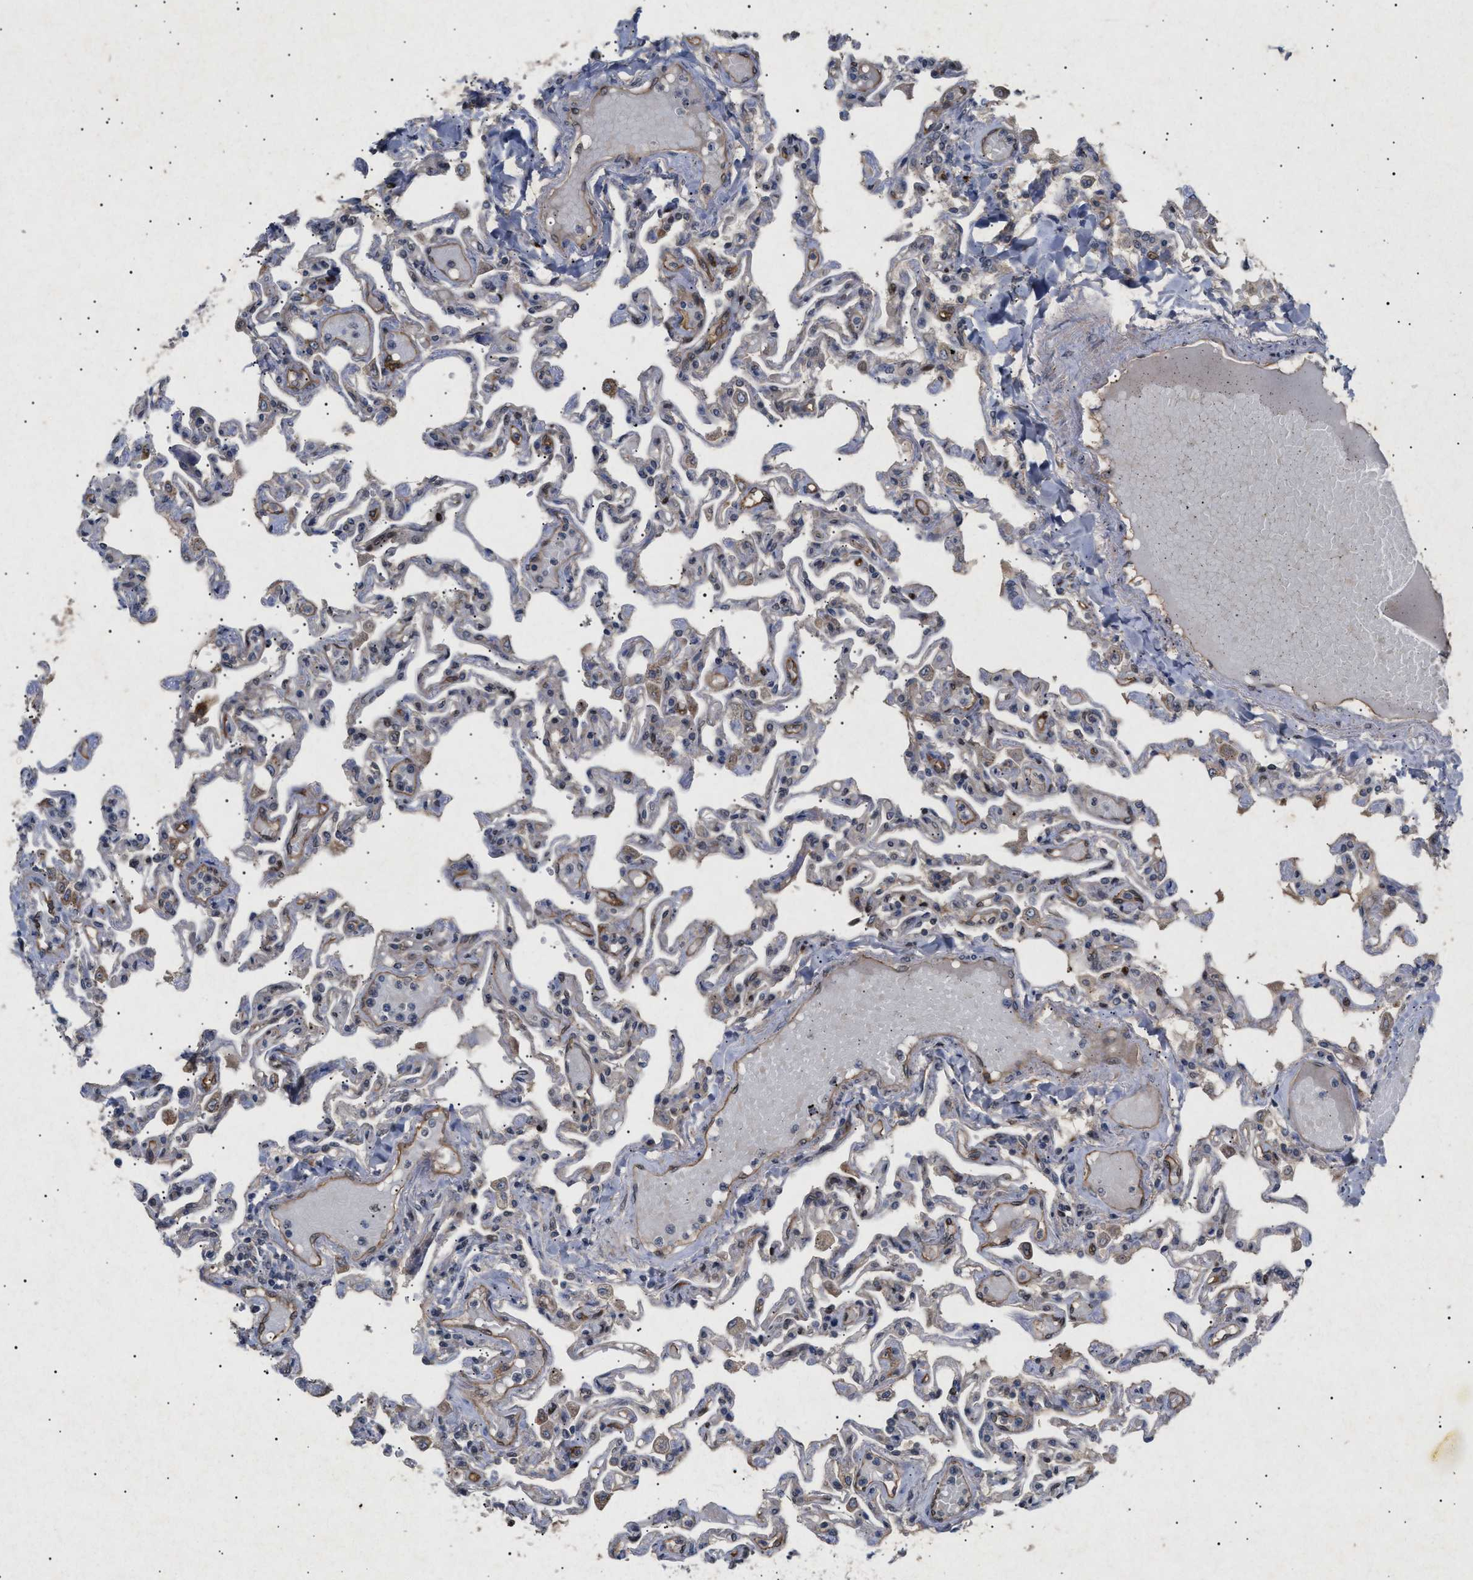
{"staining": {"intensity": "moderate", "quantity": "<25%", "location": "cytoplasmic/membranous"}, "tissue": "lung", "cell_type": "Alveolar cells", "image_type": "normal", "snomed": [{"axis": "morphology", "description": "Normal tissue, NOS"}, {"axis": "topography", "description": "Lung"}], "caption": "This micrograph demonstrates immunohistochemistry (IHC) staining of benign lung, with low moderate cytoplasmic/membranous positivity in about <25% of alveolar cells.", "gene": "SIRT5", "patient": {"sex": "male", "age": 21}}